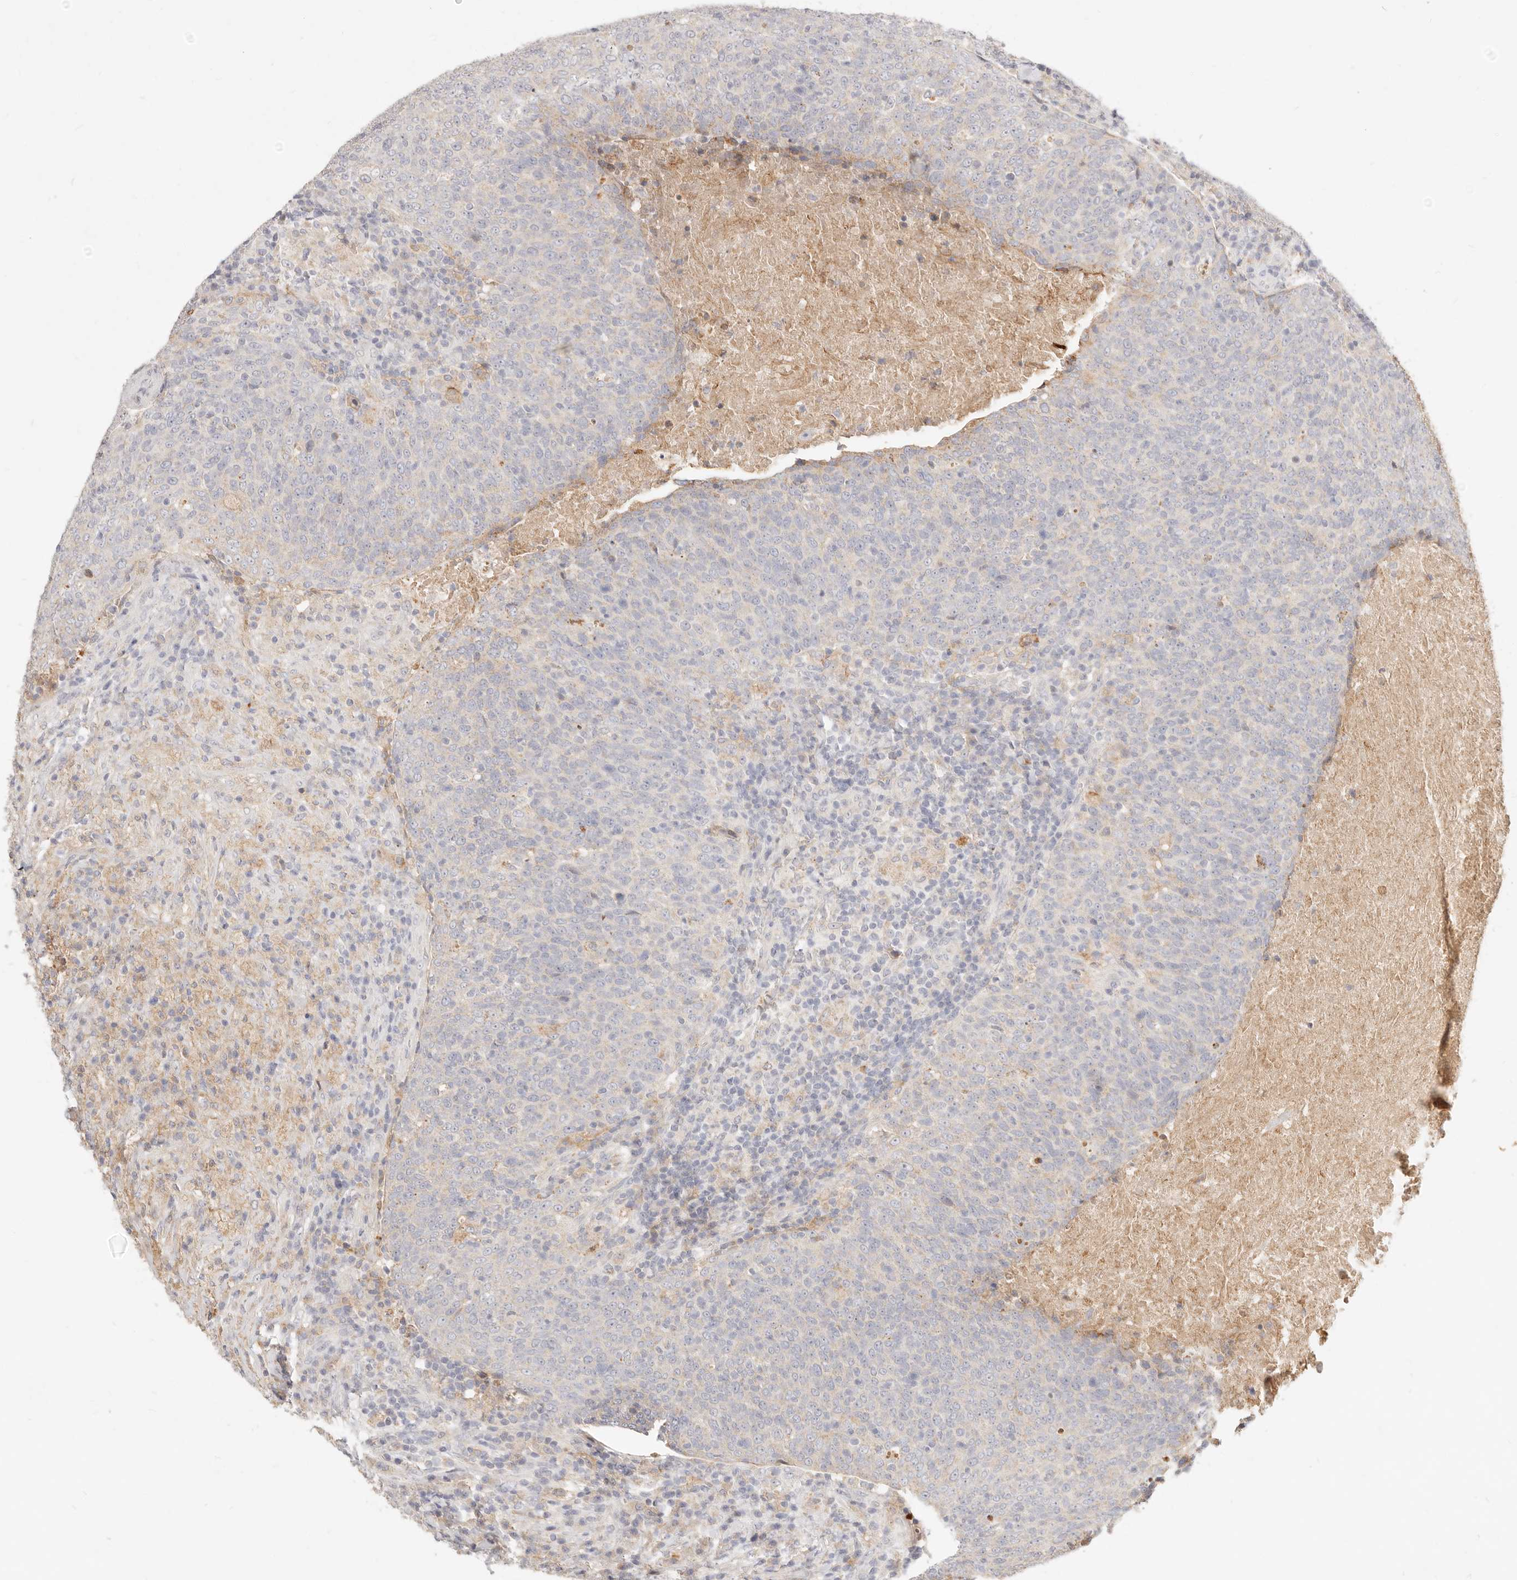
{"staining": {"intensity": "weak", "quantity": "<25%", "location": "cytoplasmic/membranous"}, "tissue": "head and neck cancer", "cell_type": "Tumor cells", "image_type": "cancer", "snomed": [{"axis": "morphology", "description": "Squamous cell carcinoma, NOS"}, {"axis": "morphology", "description": "Squamous cell carcinoma, metastatic, NOS"}, {"axis": "topography", "description": "Lymph node"}, {"axis": "topography", "description": "Head-Neck"}], "caption": "Tumor cells show no significant protein expression in head and neck cancer. The staining is performed using DAB (3,3'-diaminobenzidine) brown chromogen with nuclei counter-stained in using hematoxylin.", "gene": "ACOX1", "patient": {"sex": "male", "age": 62}}